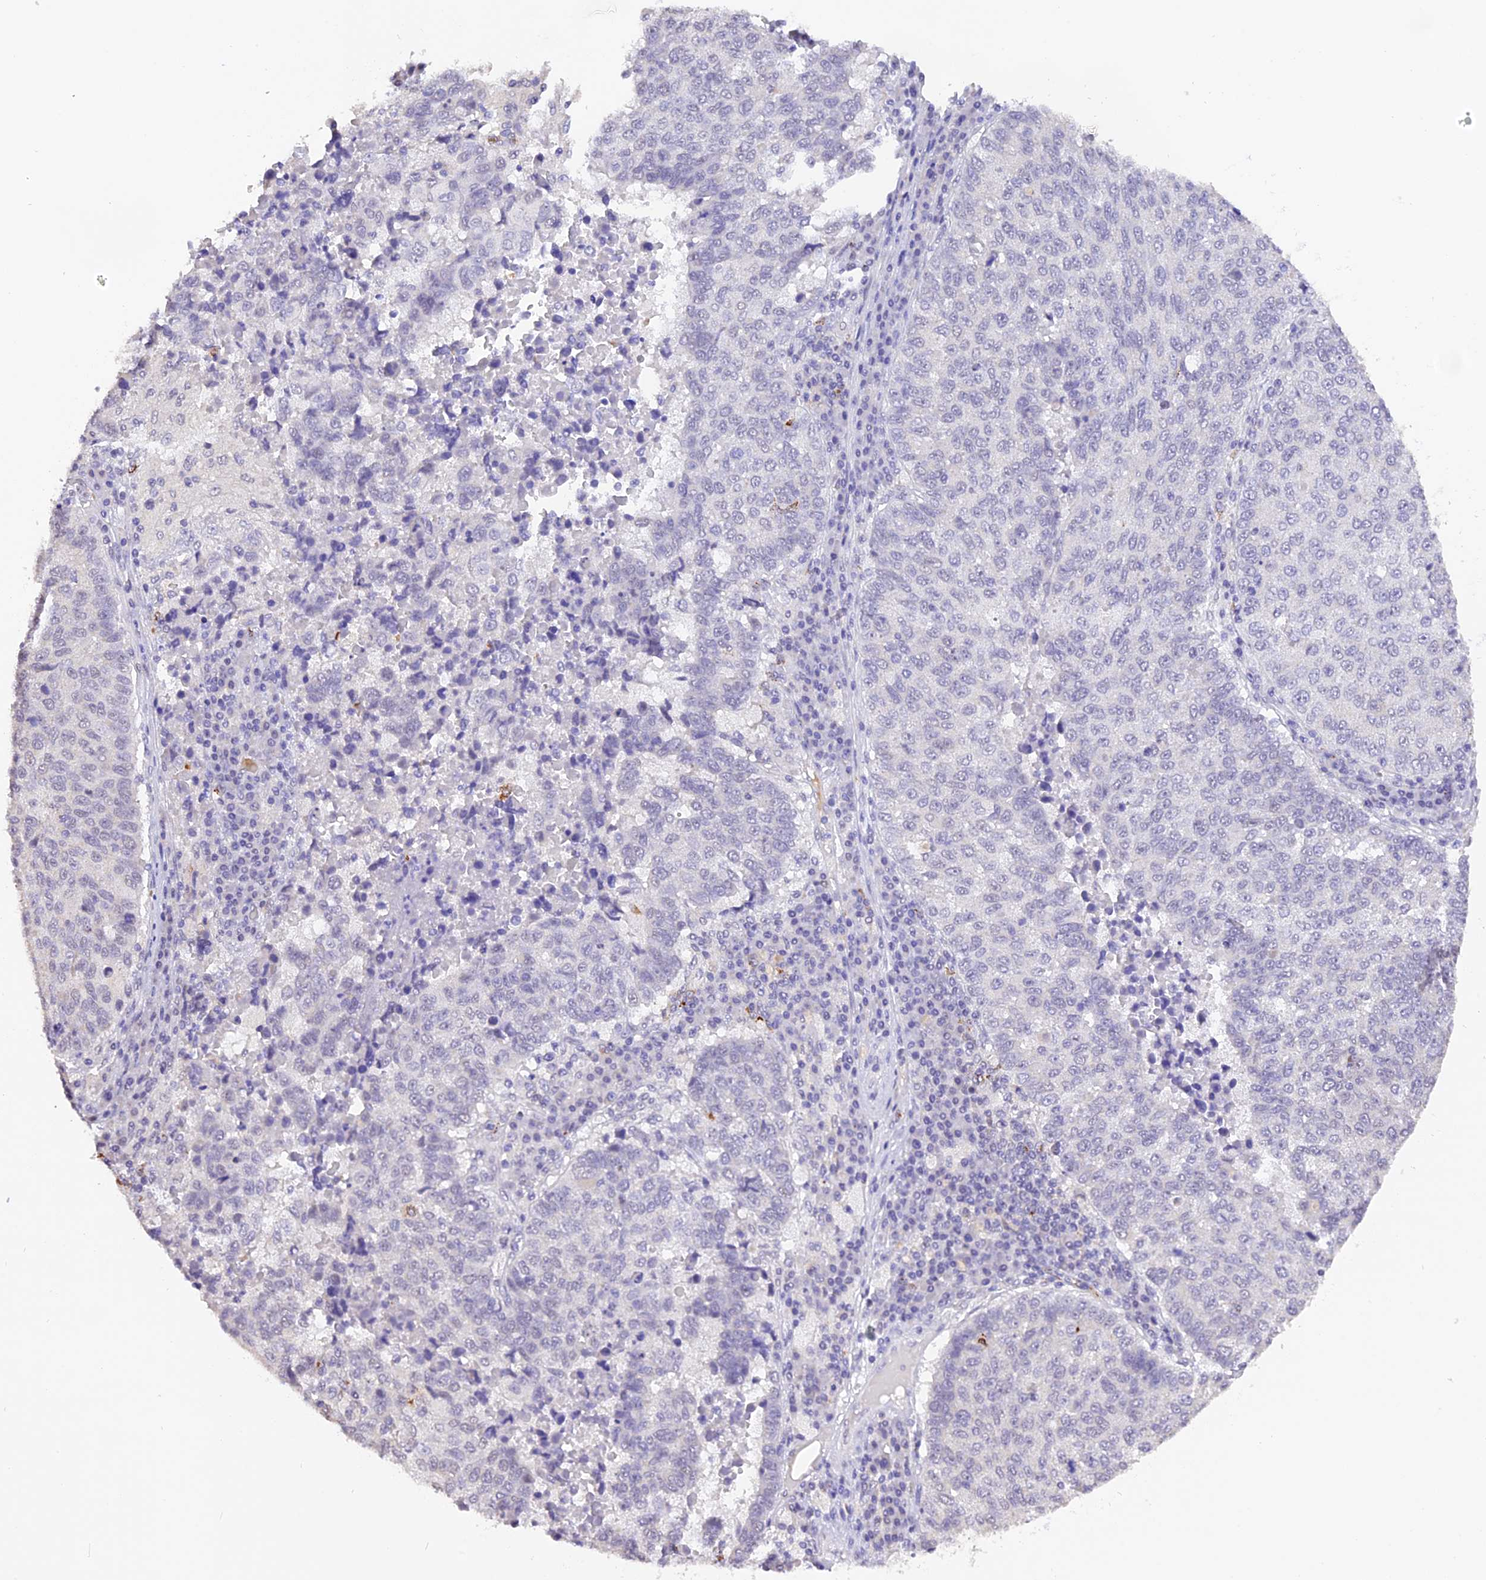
{"staining": {"intensity": "negative", "quantity": "none", "location": "none"}, "tissue": "lung cancer", "cell_type": "Tumor cells", "image_type": "cancer", "snomed": [{"axis": "morphology", "description": "Squamous cell carcinoma, NOS"}, {"axis": "topography", "description": "Lung"}], "caption": "This is an immunohistochemistry (IHC) photomicrograph of lung squamous cell carcinoma. There is no expression in tumor cells.", "gene": "AHSP", "patient": {"sex": "male", "age": 73}}